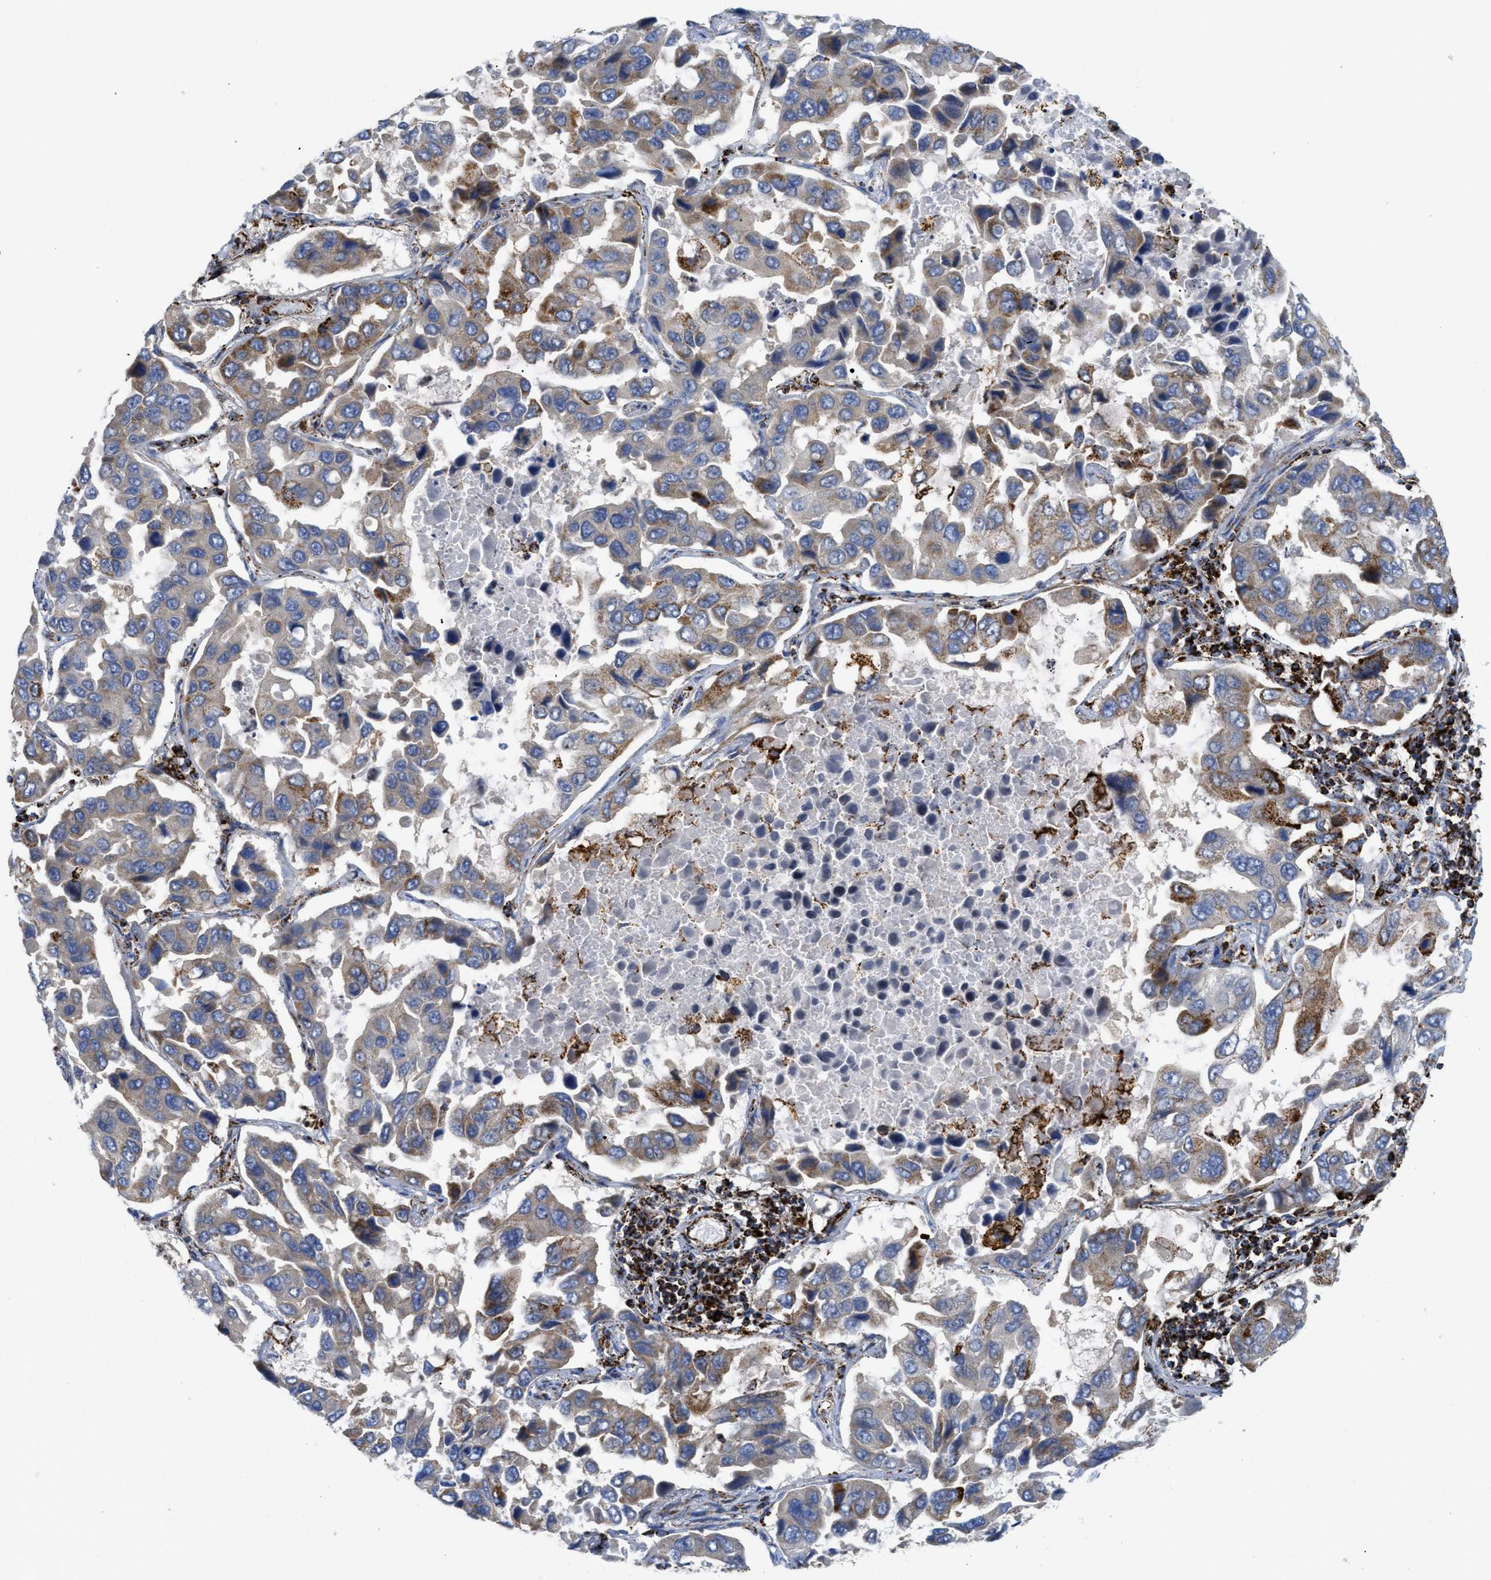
{"staining": {"intensity": "strong", "quantity": "25%-75%", "location": "cytoplasmic/membranous"}, "tissue": "lung cancer", "cell_type": "Tumor cells", "image_type": "cancer", "snomed": [{"axis": "morphology", "description": "Adenocarcinoma, NOS"}, {"axis": "topography", "description": "Lung"}], "caption": "Immunohistochemical staining of human lung cancer reveals strong cytoplasmic/membranous protein staining in approximately 25%-75% of tumor cells.", "gene": "SQOR", "patient": {"sex": "male", "age": 64}}